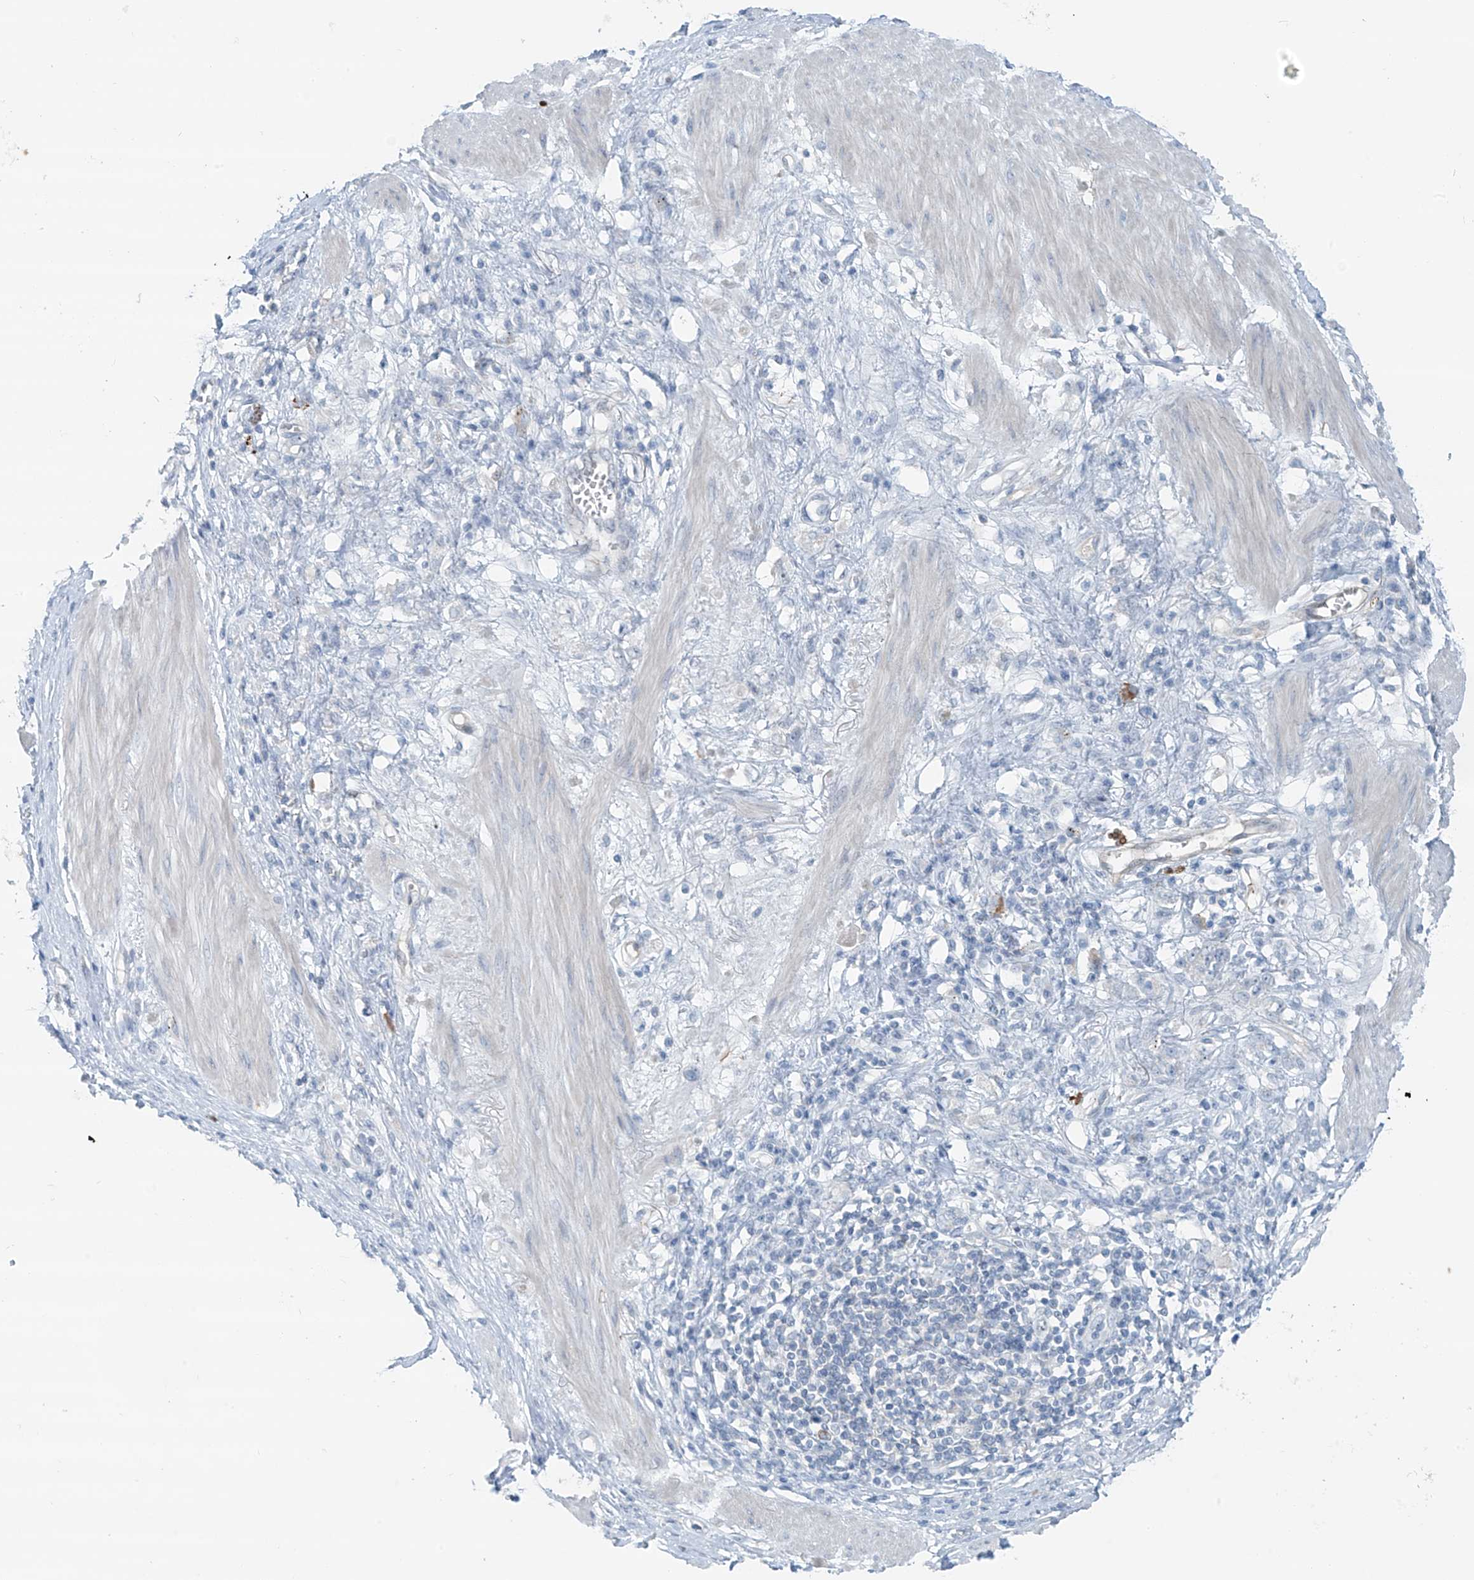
{"staining": {"intensity": "negative", "quantity": "none", "location": "none"}, "tissue": "stomach cancer", "cell_type": "Tumor cells", "image_type": "cancer", "snomed": [{"axis": "morphology", "description": "Adenocarcinoma, NOS"}, {"axis": "topography", "description": "Stomach"}], "caption": "Image shows no significant protein staining in tumor cells of stomach cancer (adenocarcinoma). (DAB immunohistochemistry (IHC) visualized using brightfield microscopy, high magnification).", "gene": "ZNF793", "patient": {"sex": "female", "age": 76}}